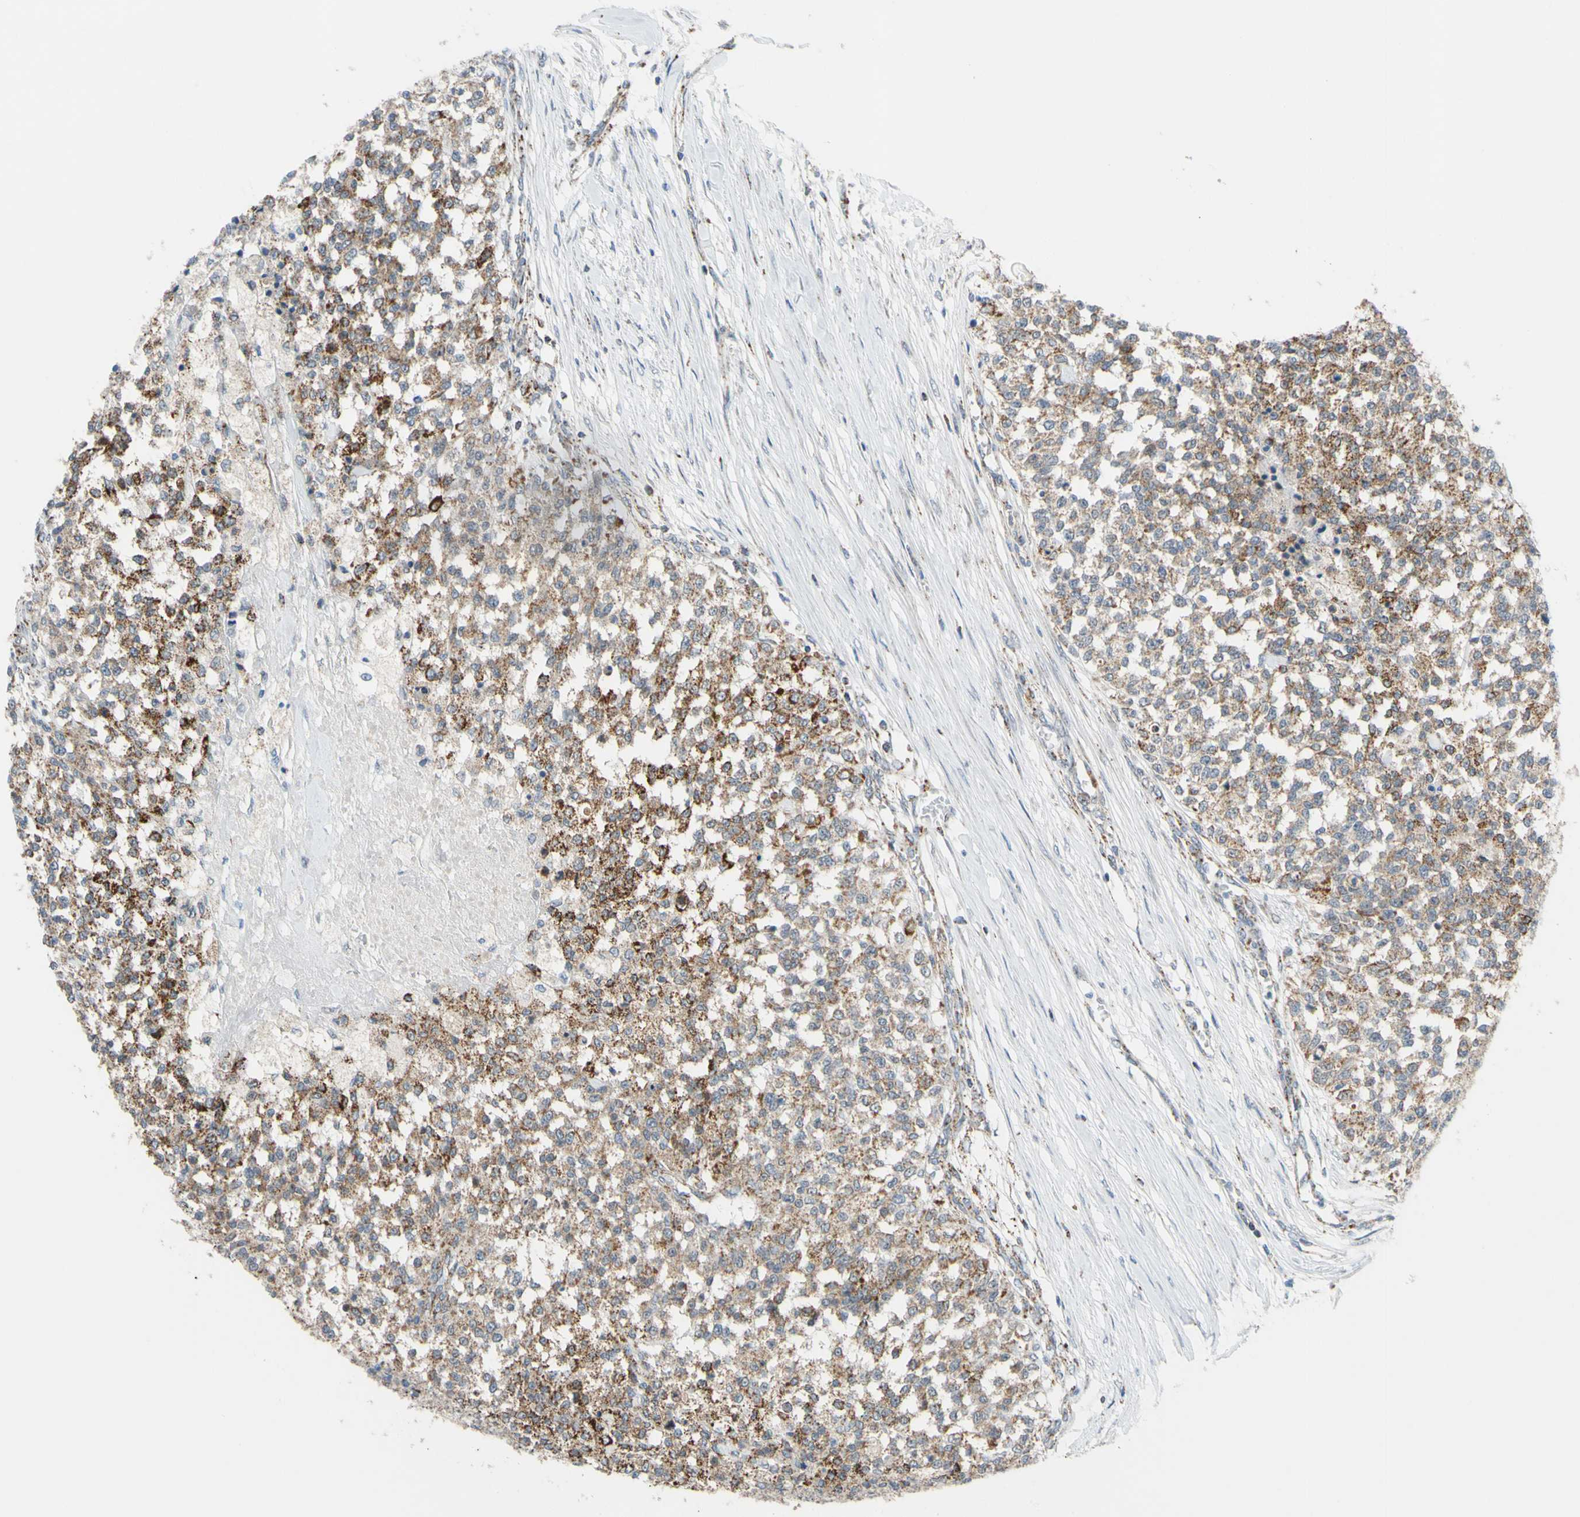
{"staining": {"intensity": "moderate", "quantity": "<25%", "location": "cytoplasmic/membranous"}, "tissue": "testis cancer", "cell_type": "Tumor cells", "image_type": "cancer", "snomed": [{"axis": "morphology", "description": "Seminoma, NOS"}, {"axis": "topography", "description": "Testis"}], "caption": "Testis seminoma tissue shows moderate cytoplasmic/membranous positivity in approximately <25% of tumor cells, visualized by immunohistochemistry. Nuclei are stained in blue.", "gene": "GLT8D1", "patient": {"sex": "male", "age": 59}}